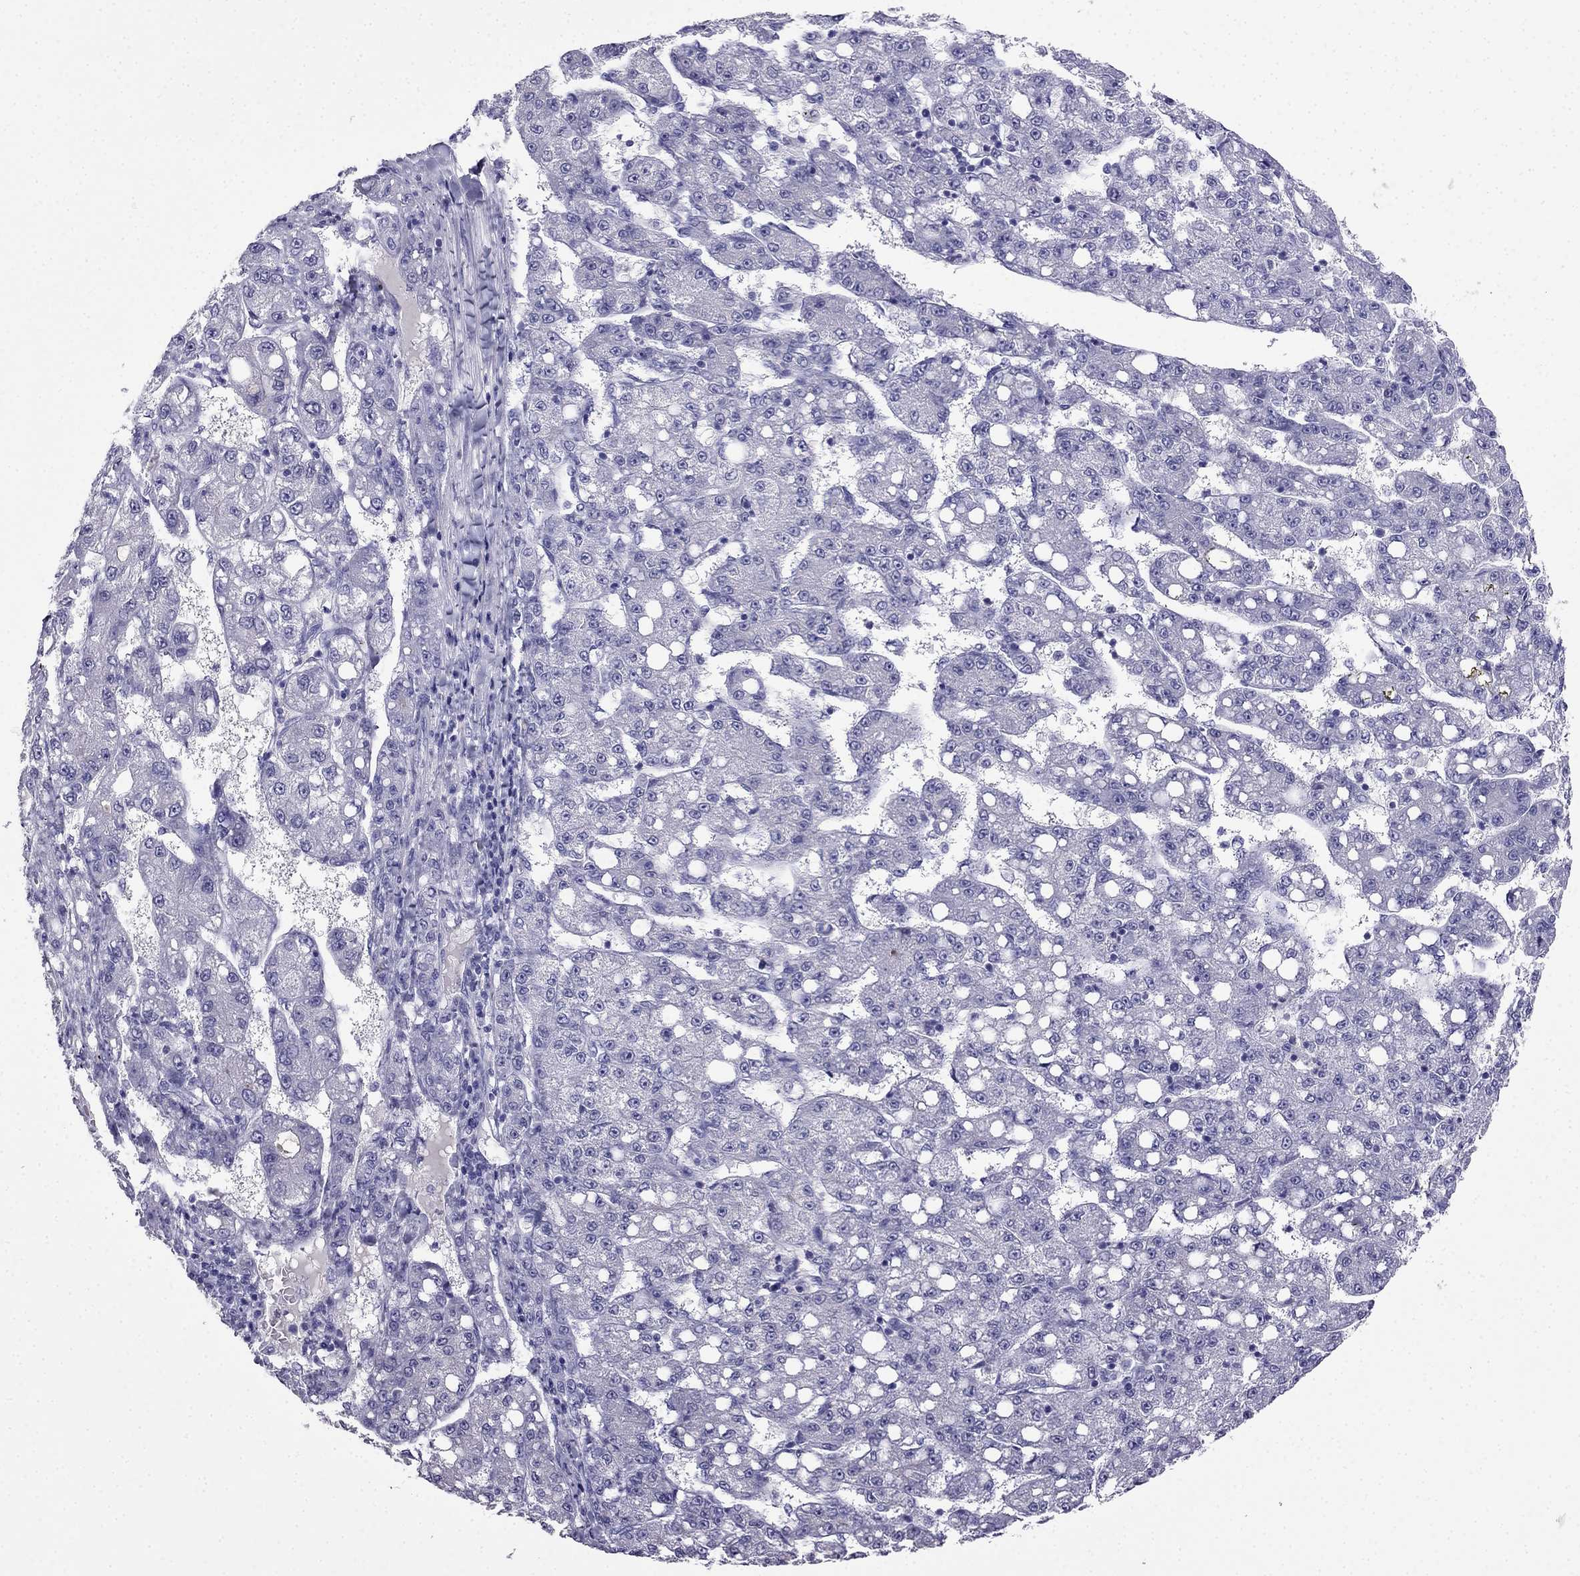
{"staining": {"intensity": "negative", "quantity": "none", "location": "none"}, "tissue": "liver cancer", "cell_type": "Tumor cells", "image_type": "cancer", "snomed": [{"axis": "morphology", "description": "Carcinoma, Hepatocellular, NOS"}, {"axis": "topography", "description": "Liver"}], "caption": "High magnification brightfield microscopy of liver hepatocellular carcinoma stained with DAB (brown) and counterstained with hematoxylin (blue): tumor cells show no significant staining. (Brightfield microscopy of DAB (3,3'-diaminobenzidine) IHC at high magnification).", "gene": "CDHR4", "patient": {"sex": "female", "age": 65}}